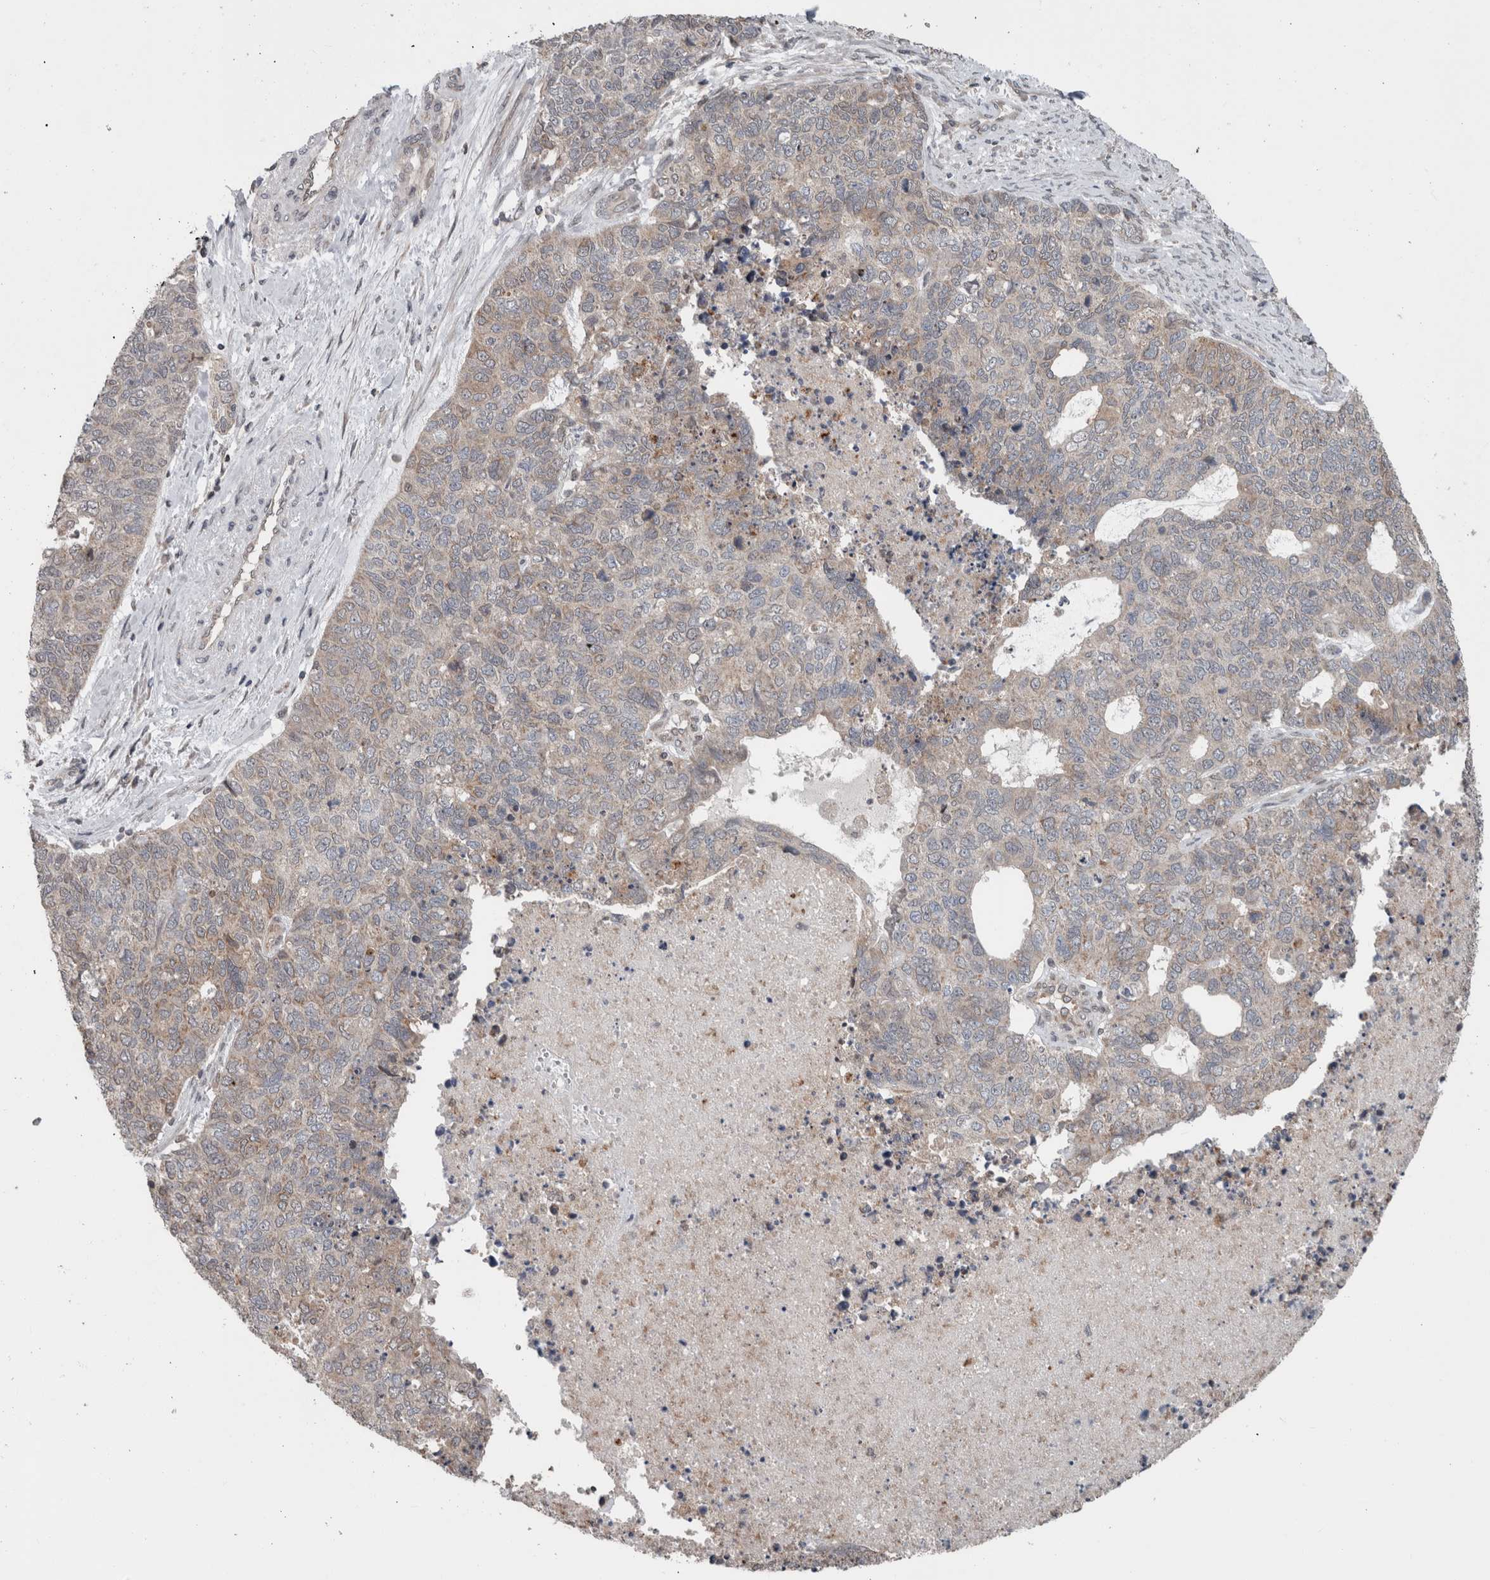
{"staining": {"intensity": "weak", "quantity": "<25%", "location": "cytoplasmic/membranous"}, "tissue": "cervical cancer", "cell_type": "Tumor cells", "image_type": "cancer", "snomed": [{"axis": "morphology", "description": "Squamous cell carcinoma, NOS"}, {"axis": "topography", "description": "Cervix"}], "caption": "IHC histopathology image of cervical cancer stained for a protein (brown), which exhibits no positivity in tumor cells. The staining was performed using DAB (3,3'-diaminobenzidine) to visualize the protein expression in brown, while the nuclei were stained in blue with hematoxylin (Magnification: 20x).", "gene": "ENY2", "patient": {"sex": "female", "age": 63}}